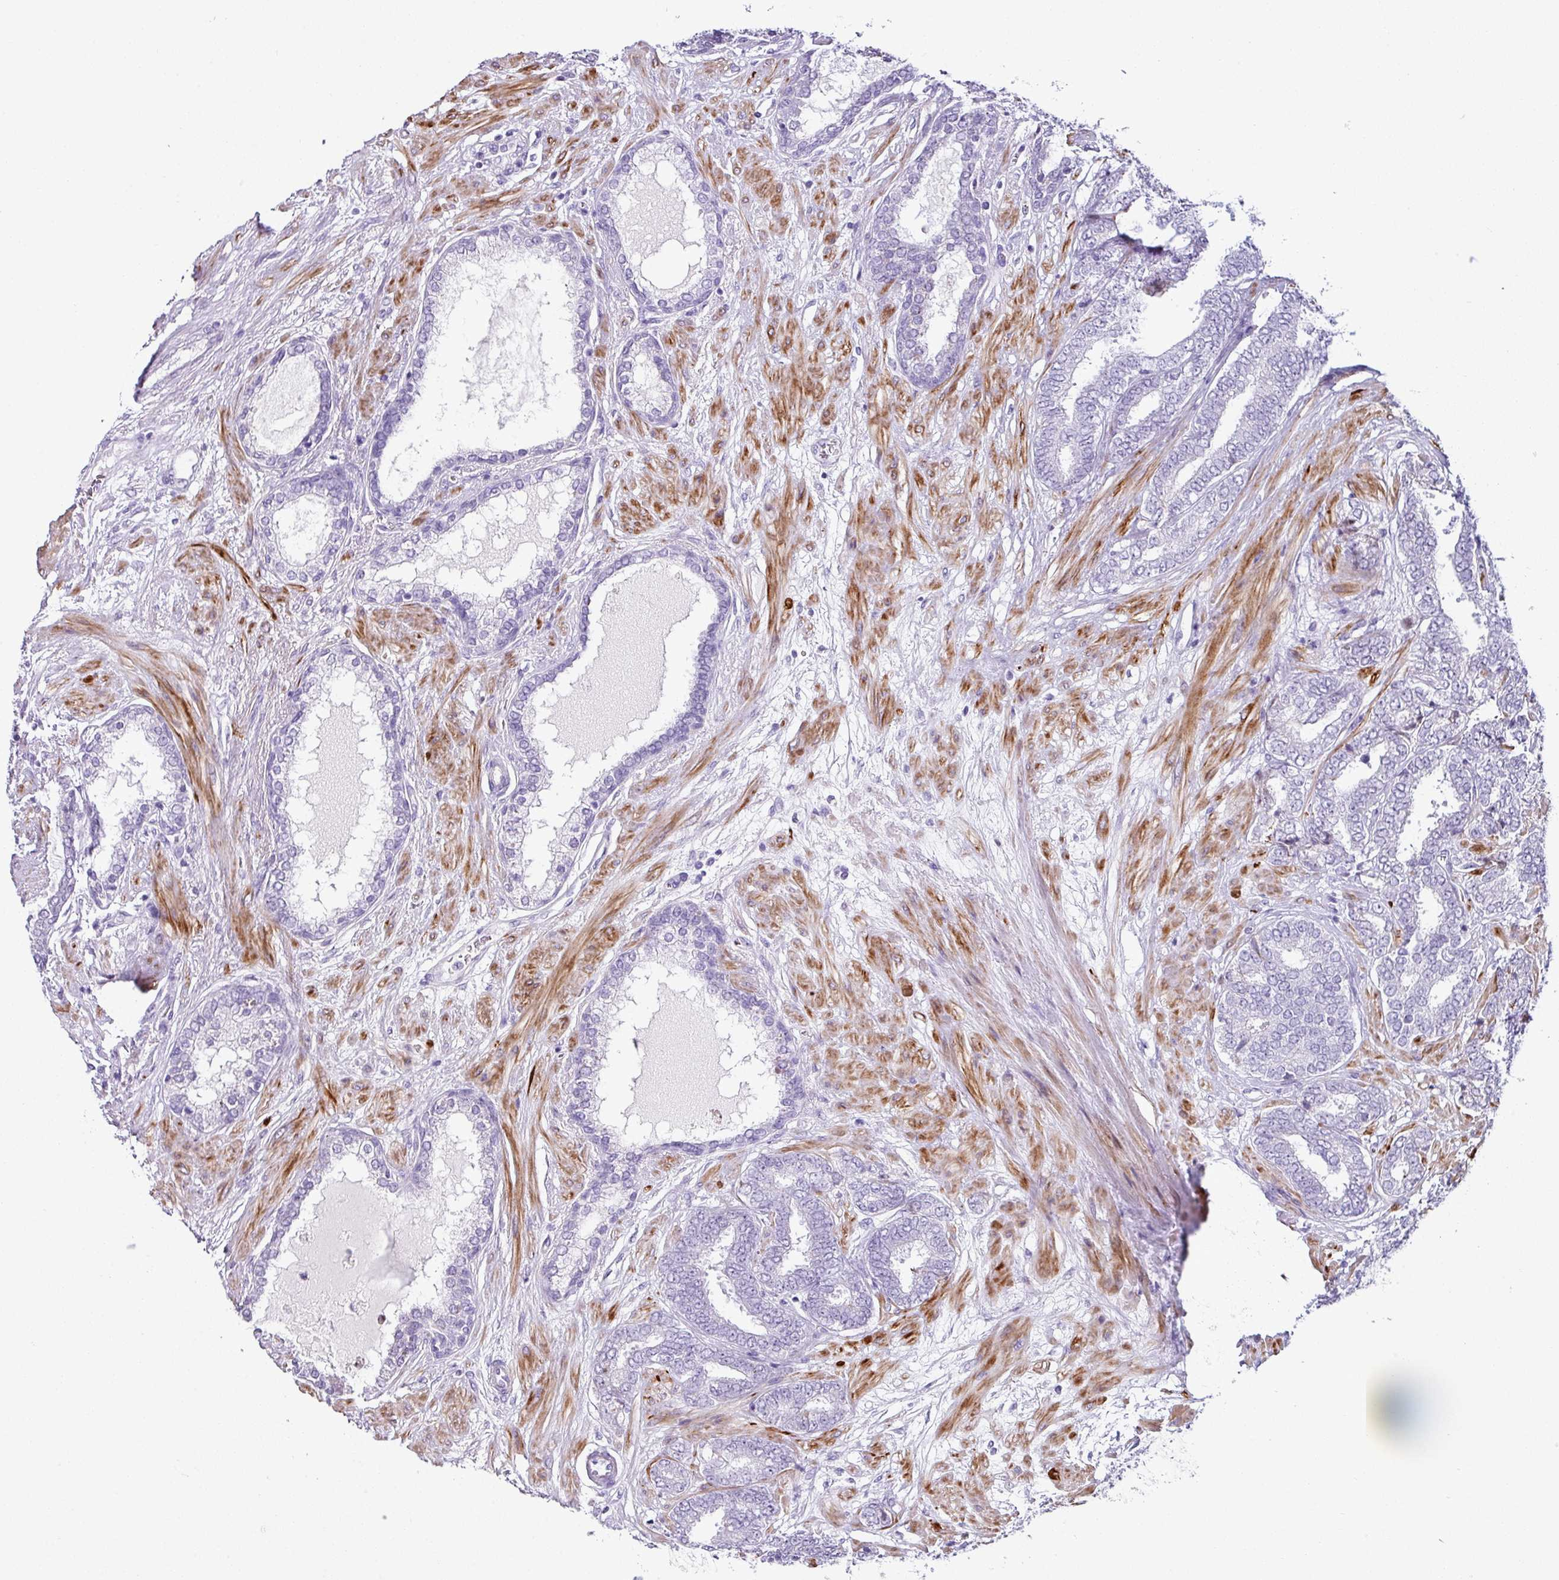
{"staining": {"intensity": "negative", "quantity": "none", "location": "none"}, "tissue": "prostate cancer", "cell_type": "Tumor cells", "image_type": "cancer", "snomed": [{"axis": "morphology", "description": "Adenocarcinoma, High grade"}, {"axis": "topography", "description": "Prostate"}], "caption": "Immunohistochemistry (IHC) photomicrograph of human prostate adenocarcinoma (high-grade) stained for a protein (brown), which displays no staining in tumor cells. The staining is performed using DAB (3,3'-diaminobenzidine) brown chromogen with nuclei counter-stained in using hematoxylin.", "gene": "TRA2A", "patient": {"sex": "male", "age": 72}}